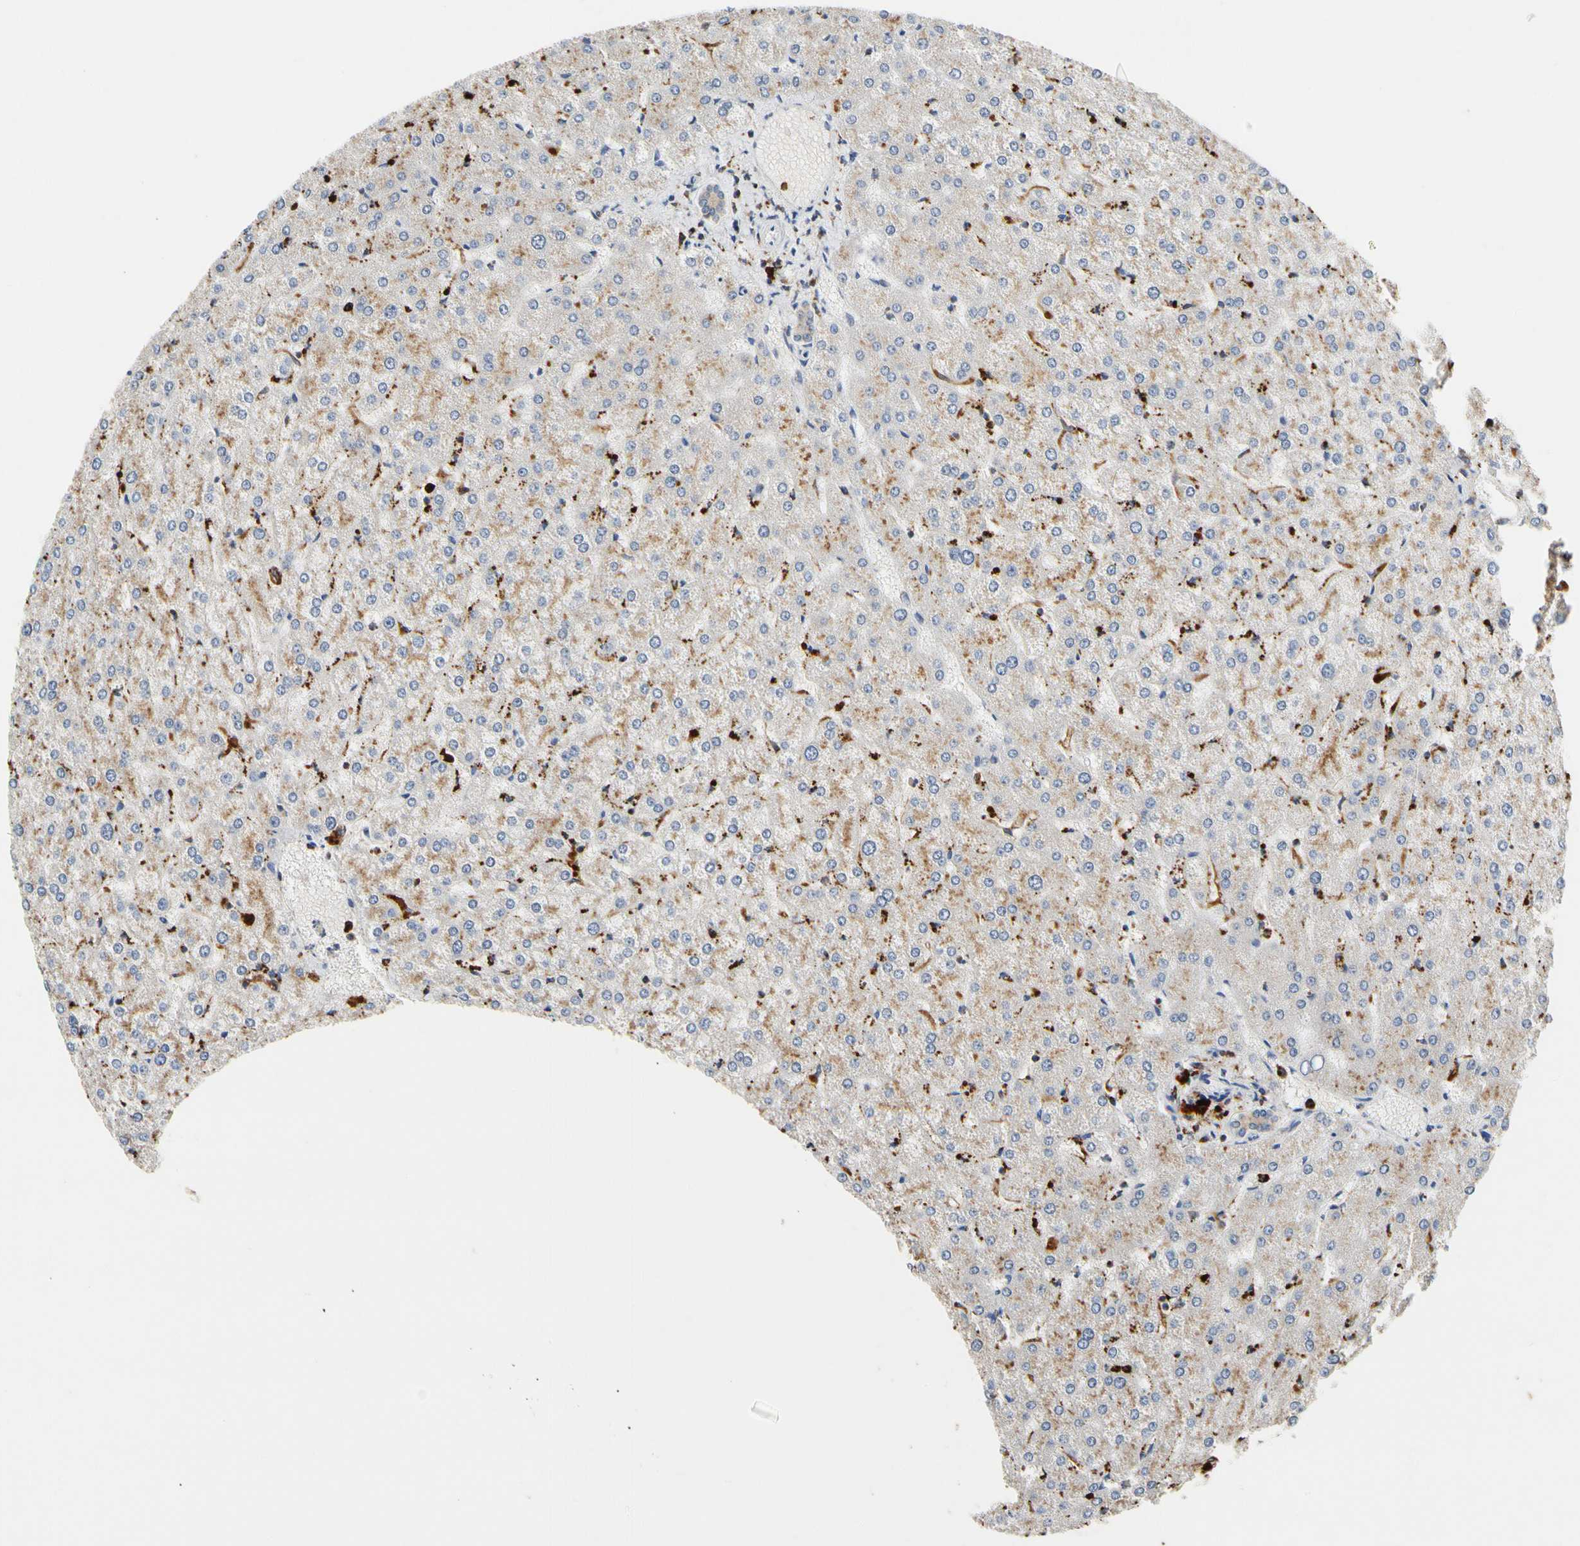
{"staining": {"intensity": "weak", "quantity": "<25%", "location": "cytoplasmic/membranous"}, "tissue": "liver", "cell_type": "Cholangiocytes", "image_type": "normal", "snomed": [{"axis": "morphology", "description": "Normal tissue, NOS"}, {"axis": "topography", "description": "Liver"}], "caption": "IHC of unremarkable human liver reveals no staining in cholangiocytes. The staining was performed using DAB (3,3'-diaminobenzidine) to visualize the protein expression in brown, while the nuclei were stained in blue with hematoxylin (Magnification: 20x).", "gene": "ADA2", "patient": {"sex": "female", "age": 32}}